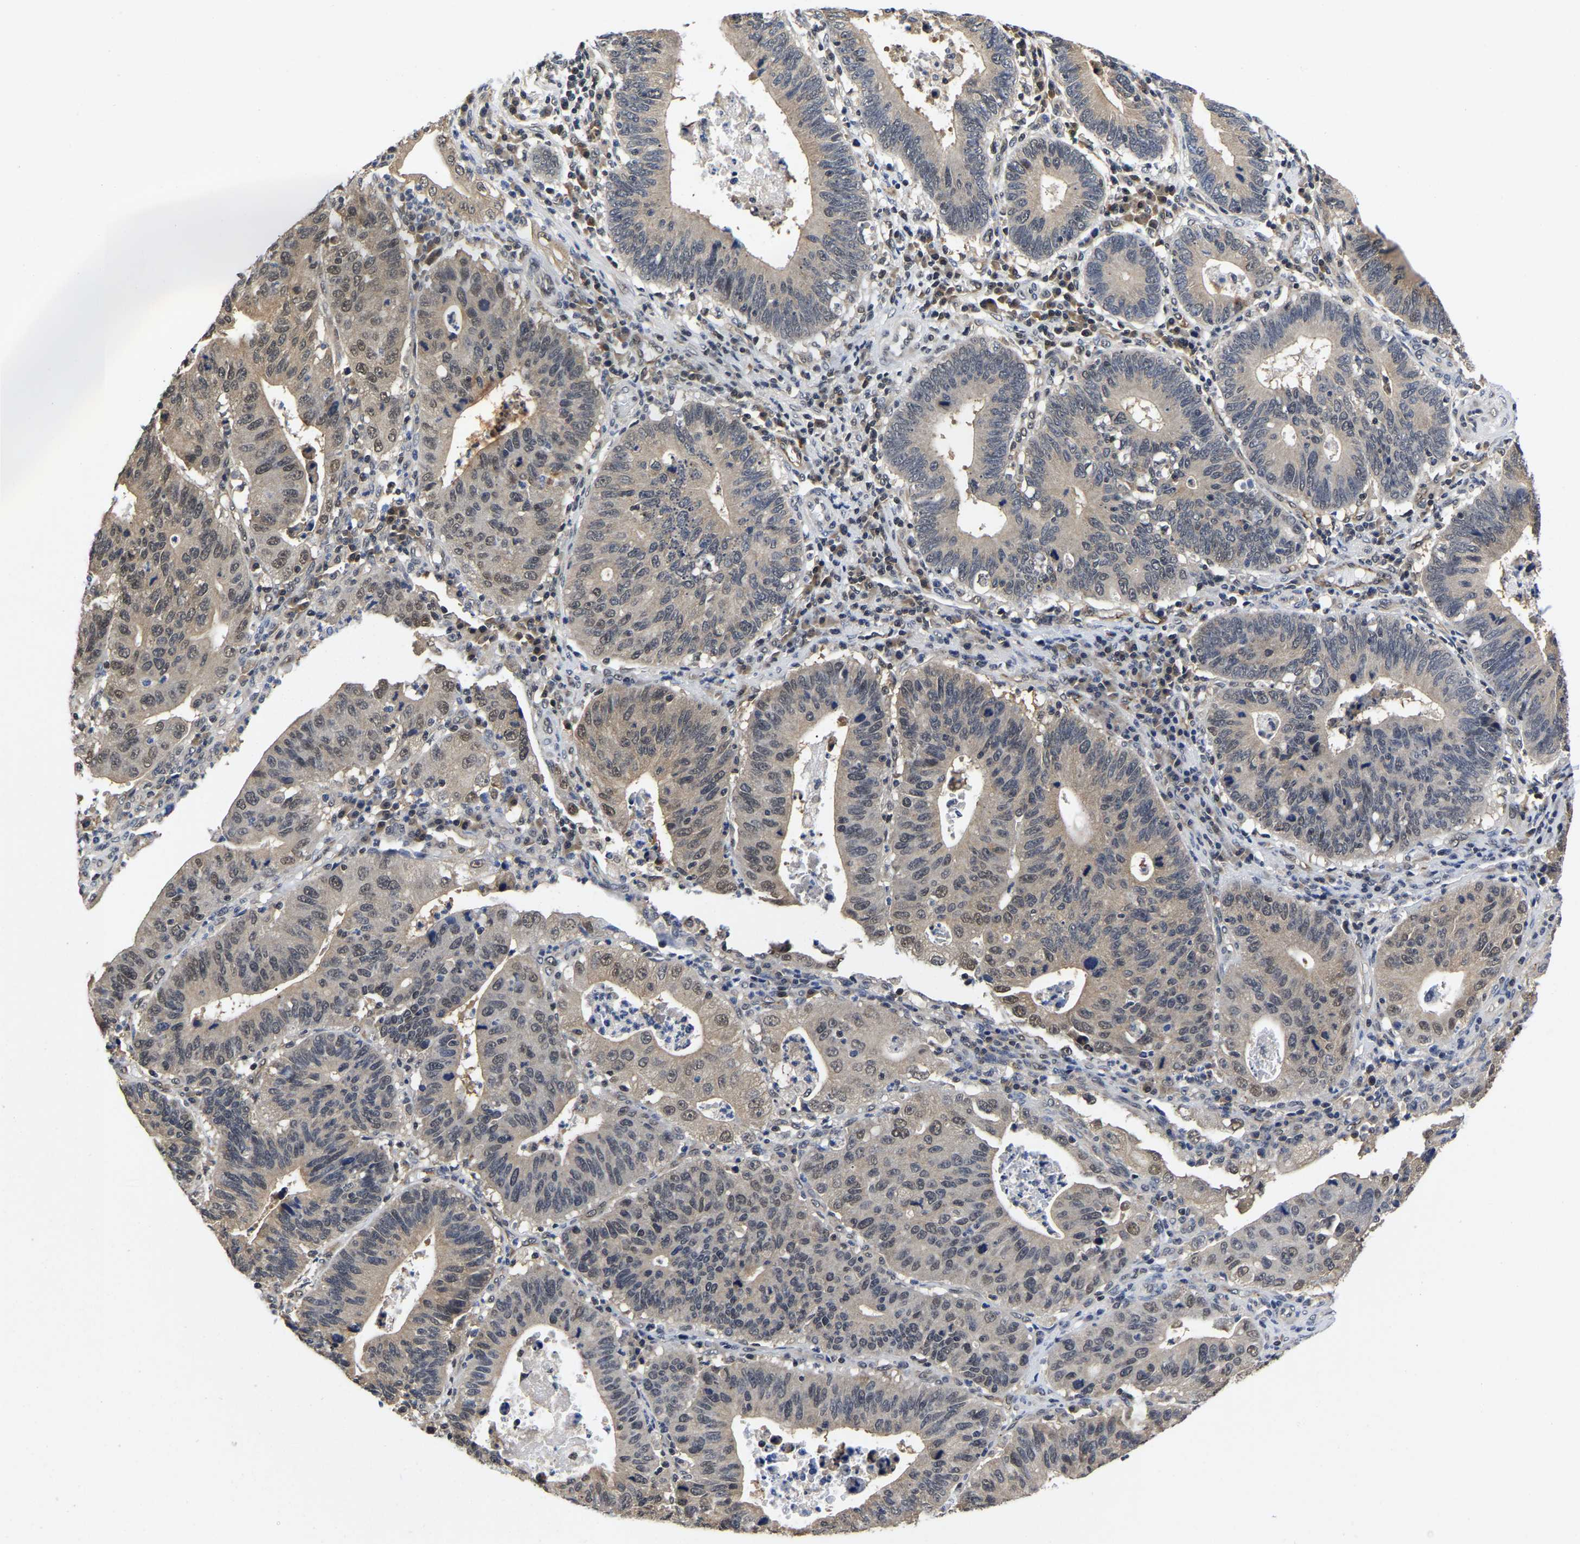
{"staining": {"intensity": "weak", "quantity": ">75%", "location": "cytoplasmic/membranous,nuclear"}, "tissue": "stomach cancer", "cell_type": "Tumor cells", "image_type": "cancer", "snomed": [{"axis": "morphology", "description": "Adenocarcinoma, NOS"}, {"axis": "topography", "description": "Stomach"}], "caption": "This is an image of immunohistochemistry (IHC) staining of stomach cancer, which shows weak positivity in the cytoplasmic/membranous and nuclear of tumor cells.", "gene": "MCOLN2", "patient": {"sex": "male", "age": 59}}